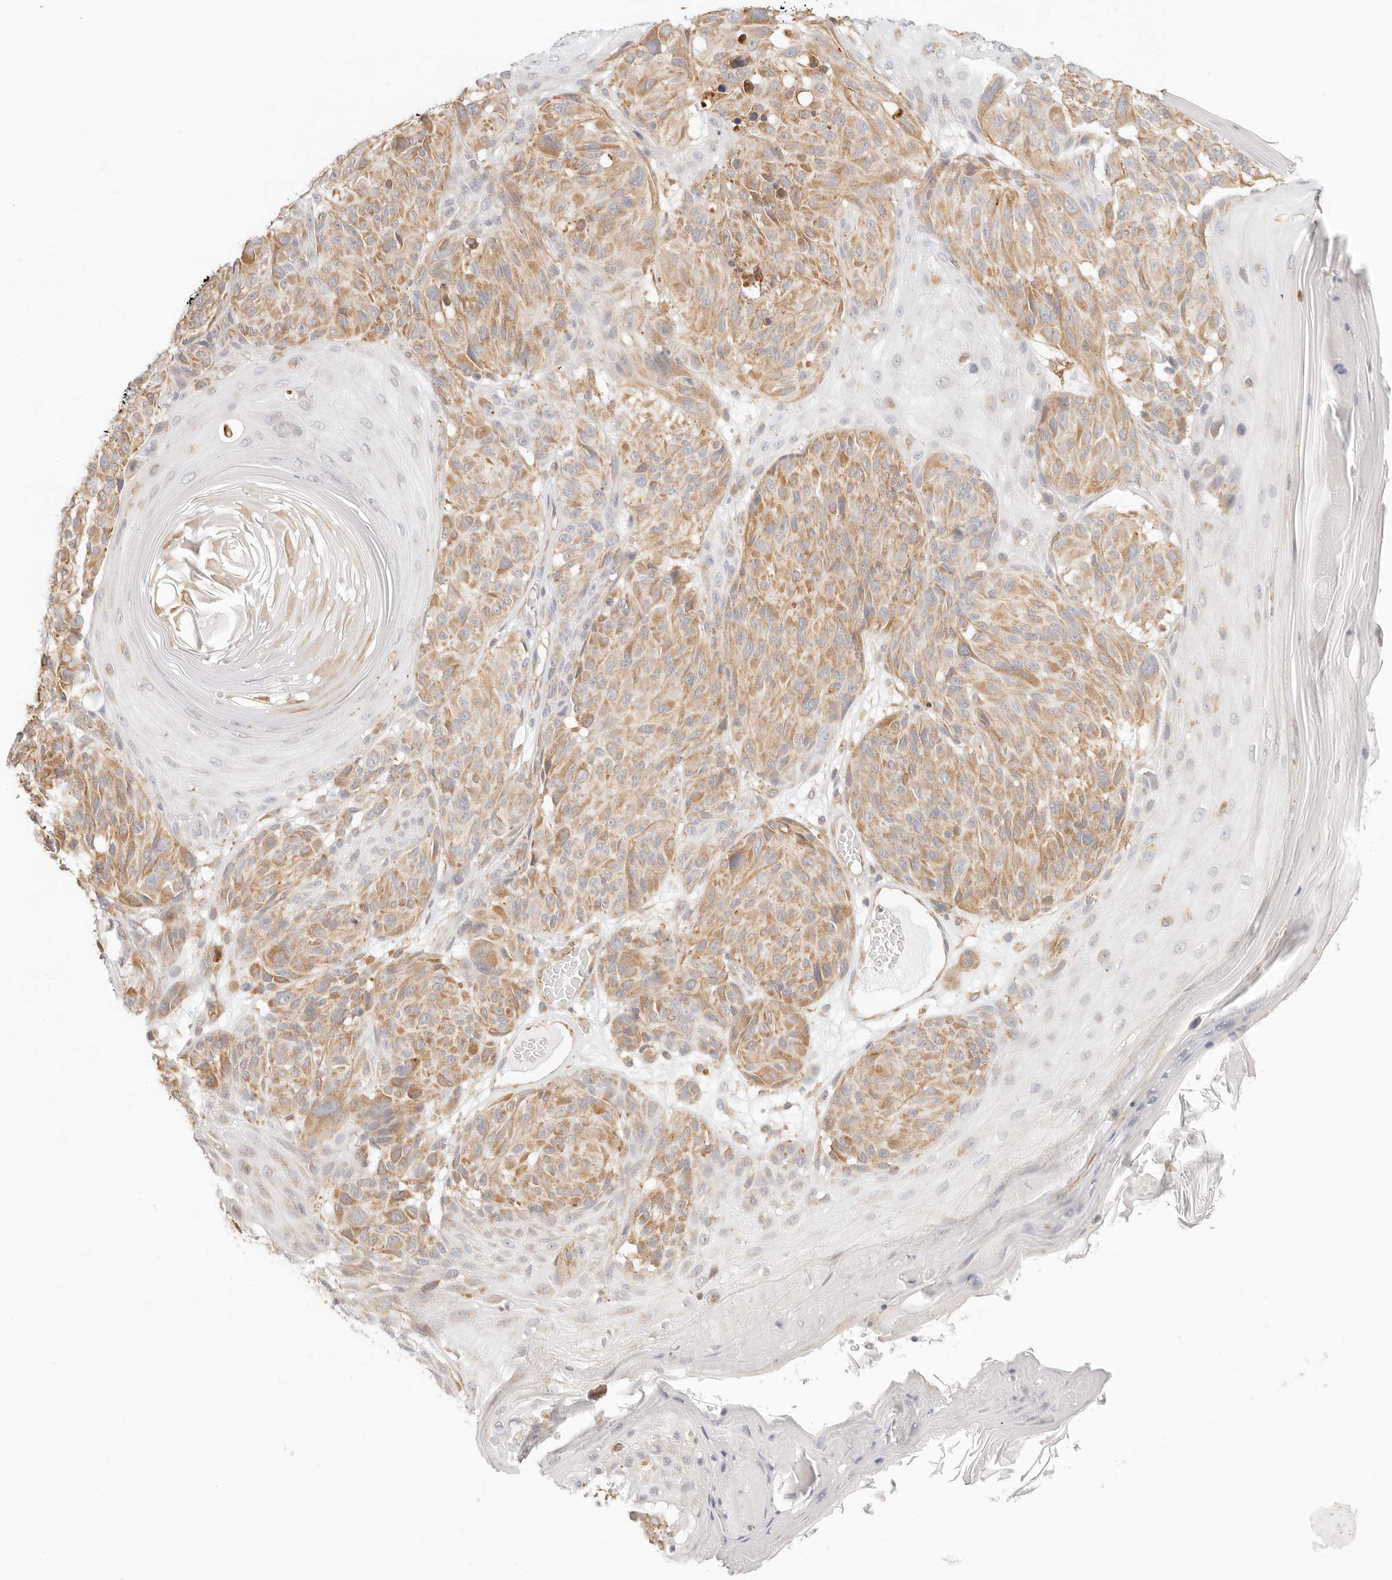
{"staining": {"intensity": "moderate", "quantity": ">75%", "location": "cytoplasmic/membranous"}, "tissue": "melanoma", "cell_type": "Tumor cells", "image_type": "cancer", "snomed": [{"axis": "morphology", "description": "Malignant melanoma, NOS"}, {"axis": "topography", "description": "Skin"}], "caption": "High-power microscopy captured an immunohistochemistry (IHC) micrograph of malignant melanoma, revealing moderate cytoplasmic/membranous expression in approximately >75% of tumor cells.", "gene": "ZC3H11A", "patient": {"sex": "male", "age": 83}}